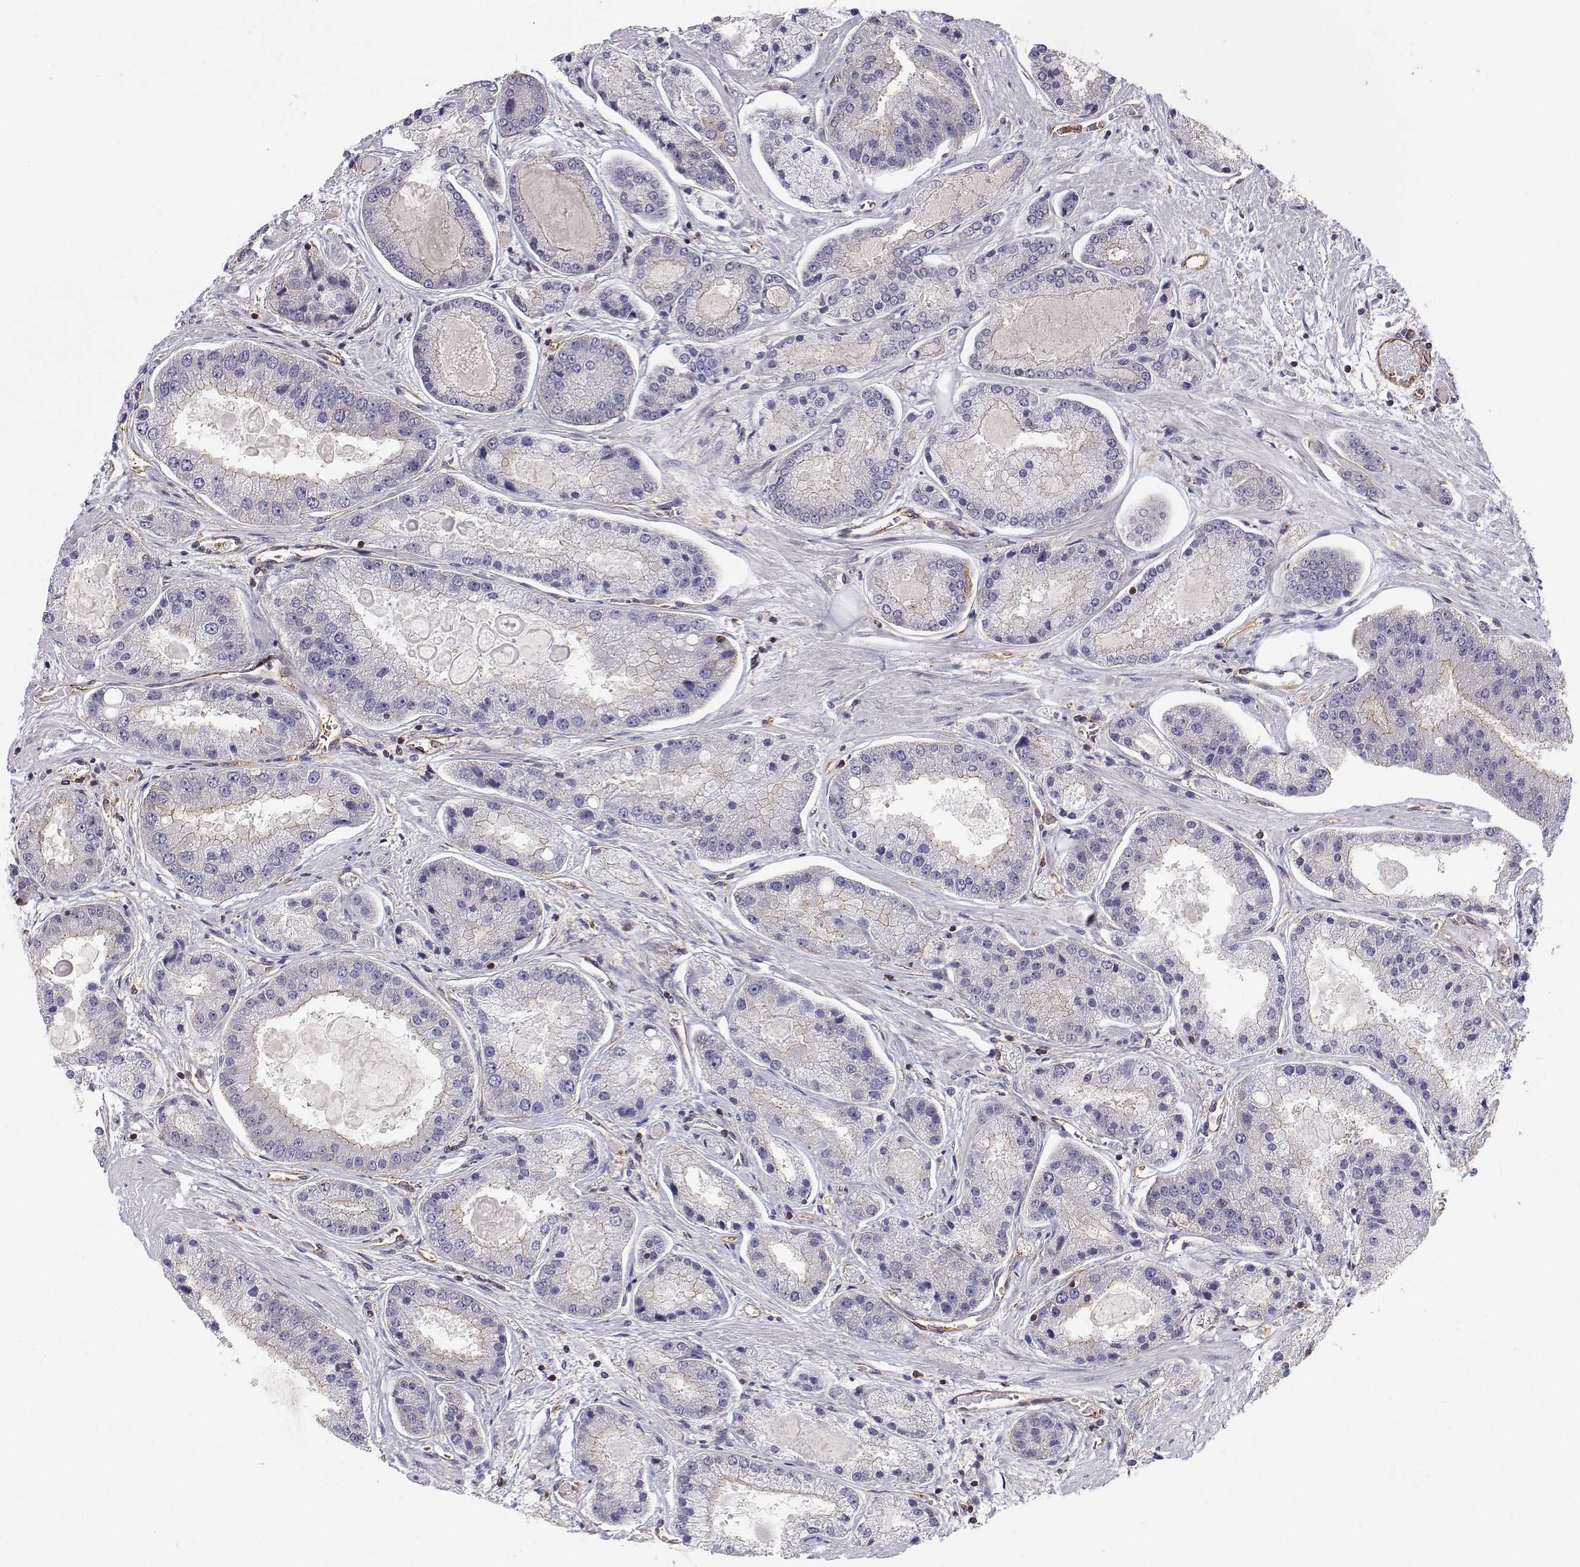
{"staining": {"intensity": "negative", "quantity": "none", "location": "none"}, "tissue": "prostate cancer", "cell_type": "Tumor cells", "image_type": "cancer", "snomed": [{"axis": "morphology", "description": "Adenocarcinoma, High grade"}, {"axis": "topography", "description": "Prostate"}], "caption": "The photomicrograph exhibits no staining of tumor cells in prostate cancer.", "gene": "MYH9", "patient": {"sex": "male", "age": 67}}